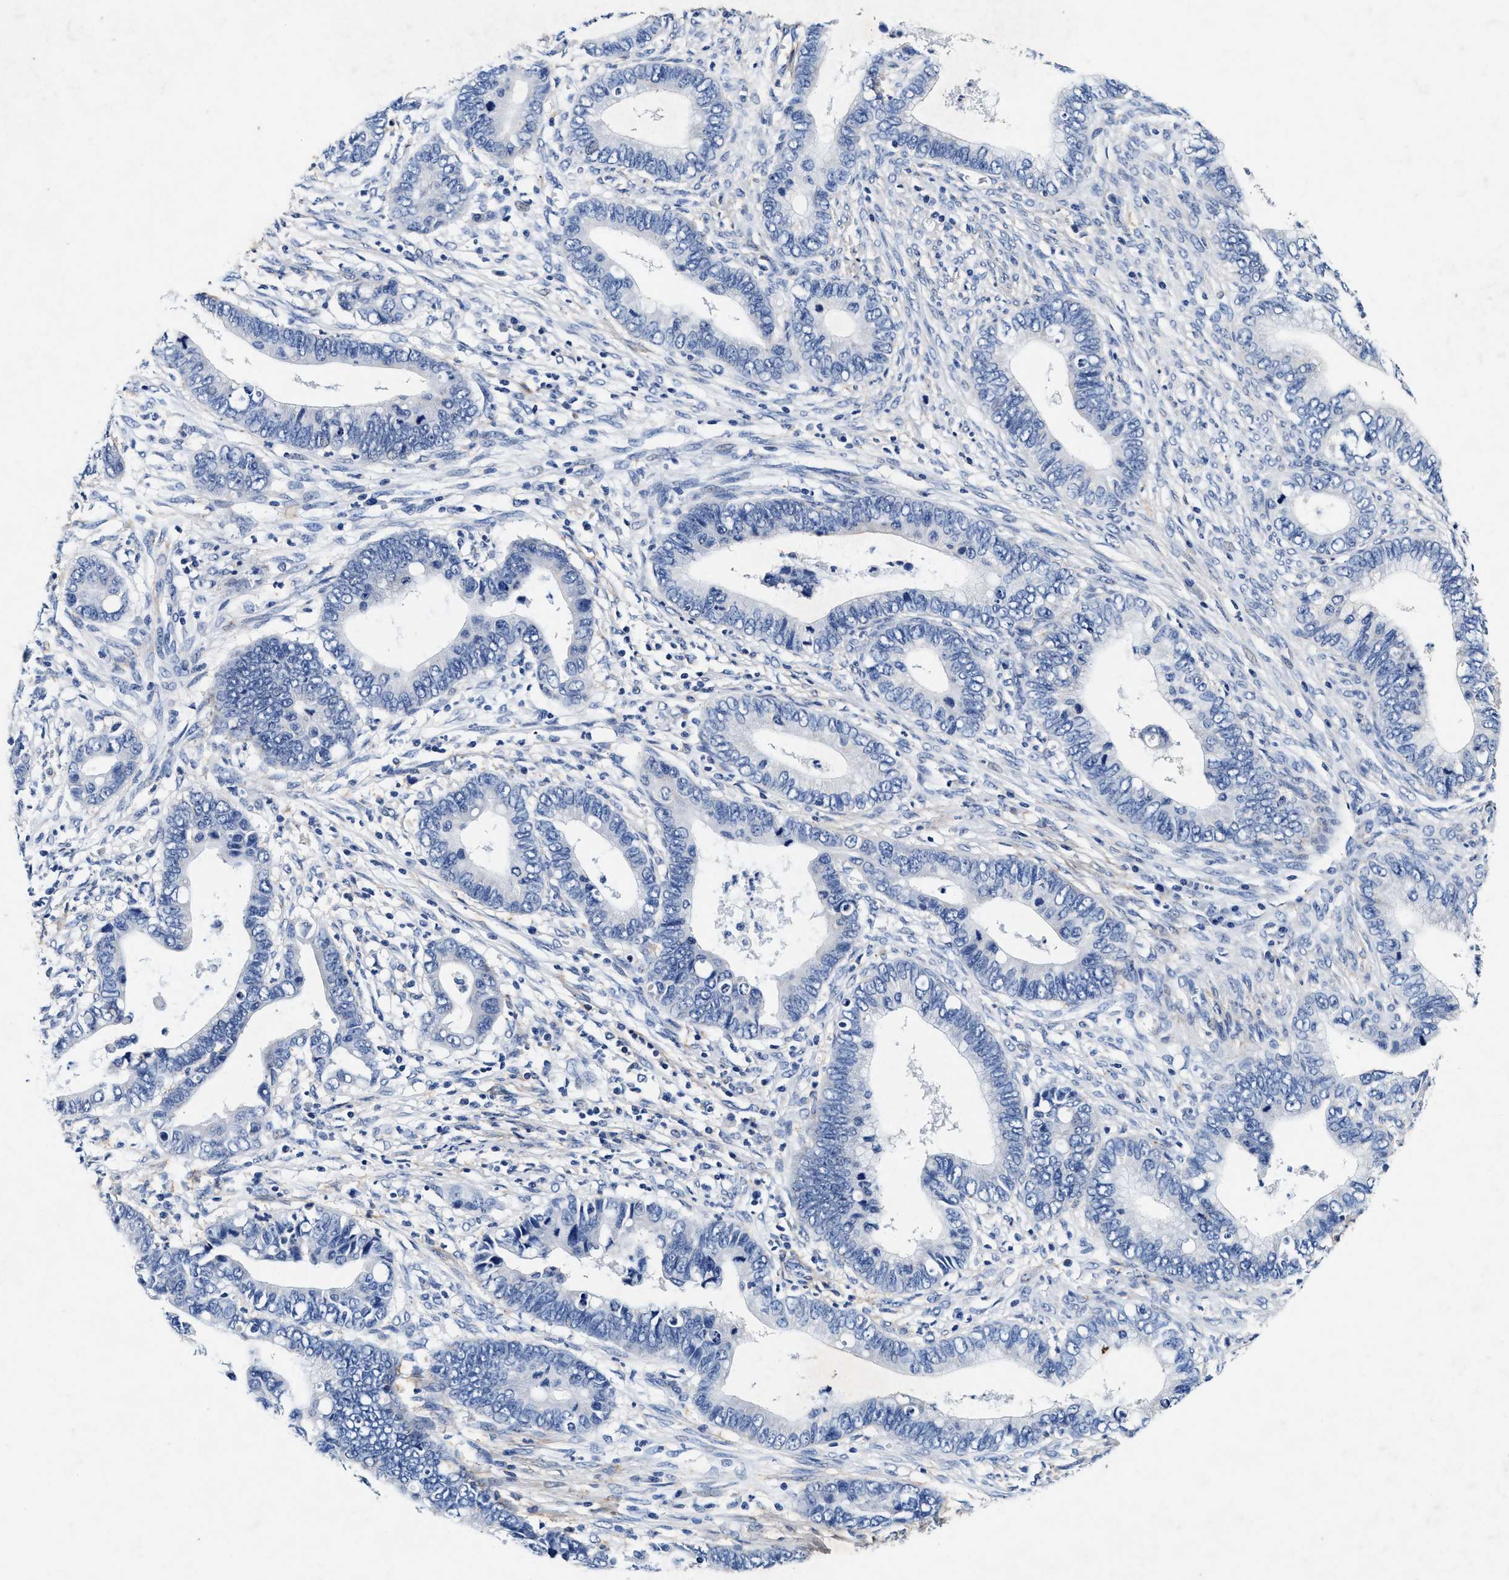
{"staining": {"intensity": "negative", "quantity": "none", "location": "none"}, "tissue": "cervical cancer", "cell_type": "Tumor cells", "image_type": "cancer", "snomed": [{"axis": "morphology", "description": "Adenocarcinoma, NOS"}, {"axis": "topography", "description": "Cervix"}], "caption": "This is an immunohistochemistry (IHC) histopathology image of cervical cancer (adenocarcinoma). There is no staining in tumor cells.", "gene": "SLC8A1", "patient": {"sex": "female", "age": 44}}